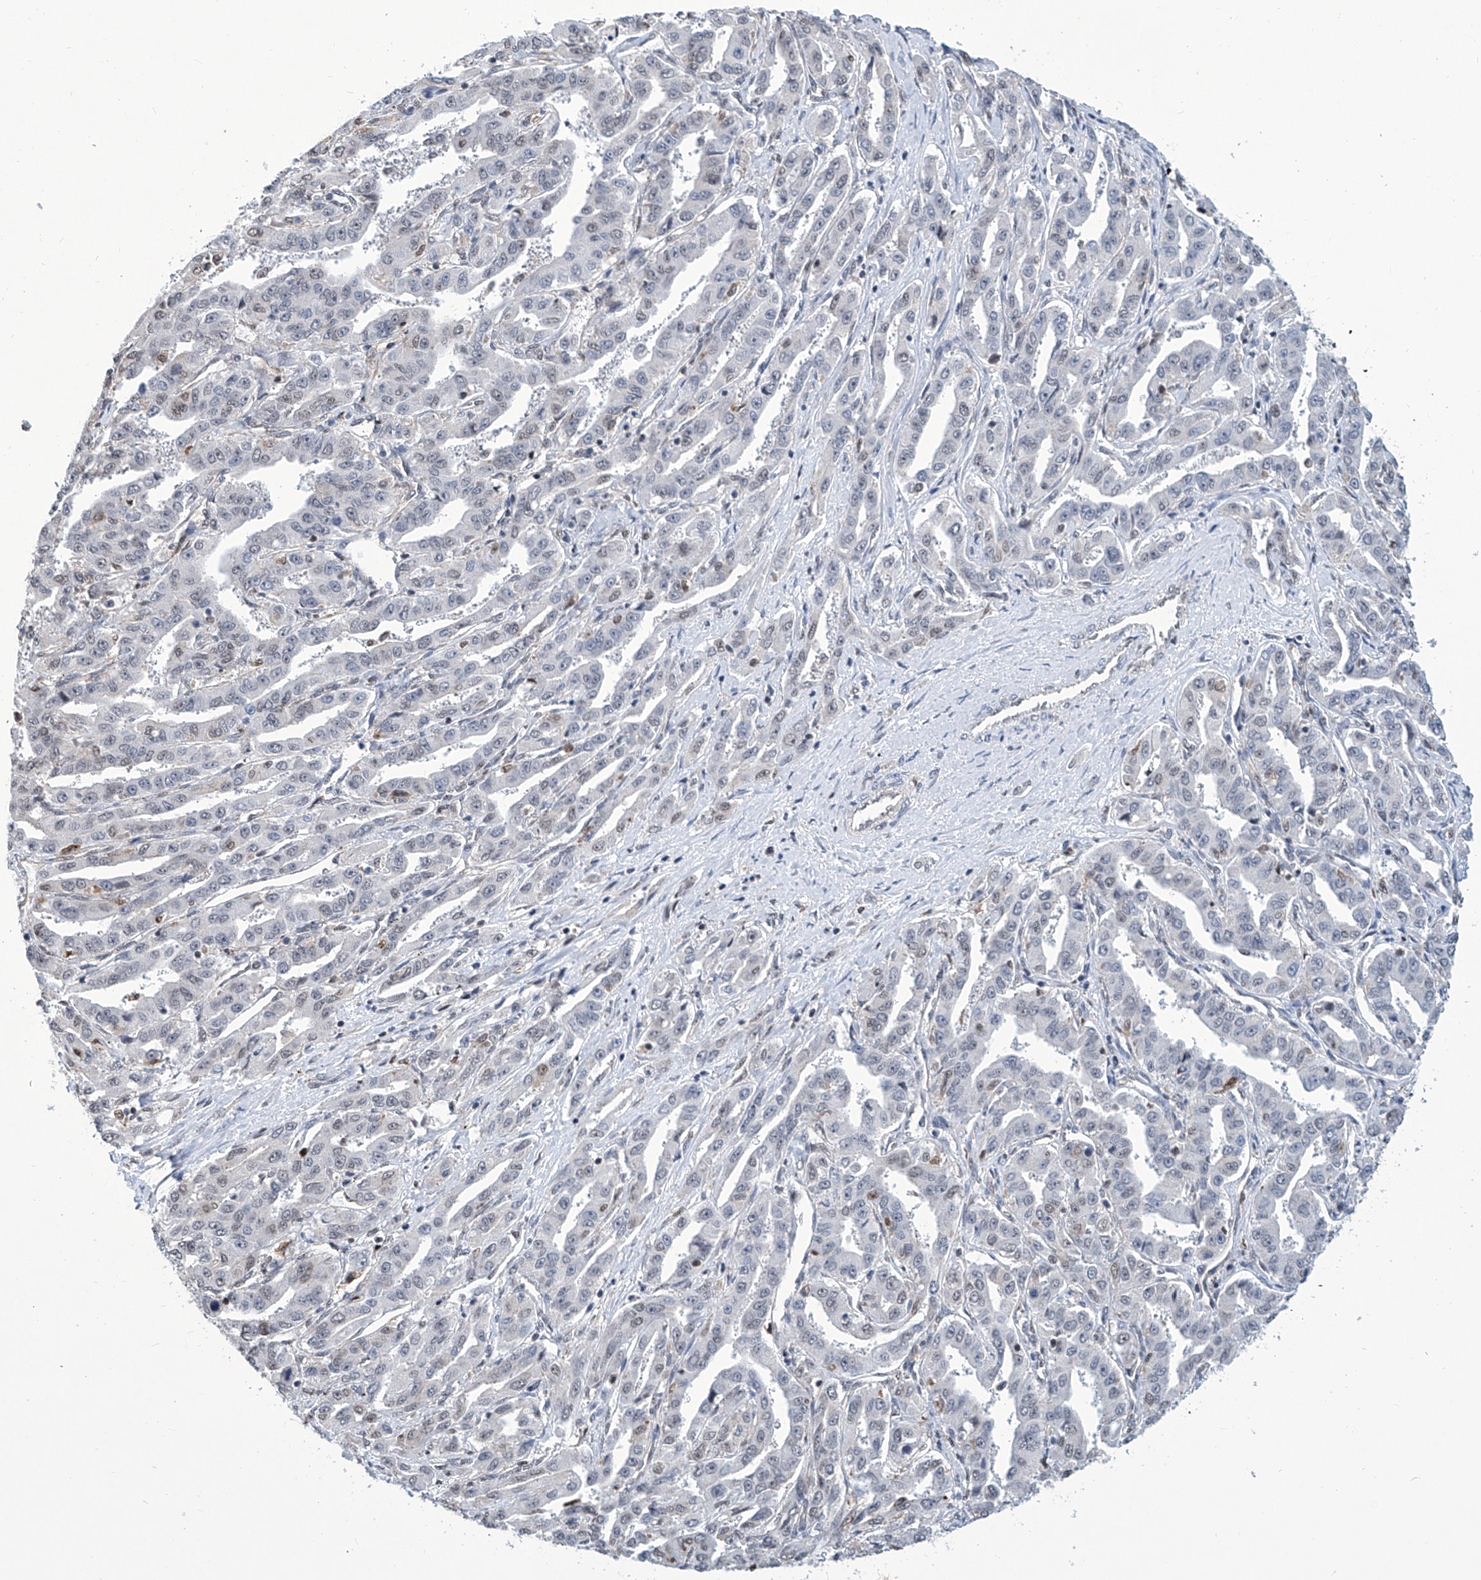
{"staining": {"intensity": "negative", "quantity": "none", "location": "none"}, "tissue": "liver cancer", "cell_type": "Tumor cells", "image_type": "cancer", "snomed": [{"axis": "morphology", "description": "Cholangiocarcinoma"}, {"axis": "topography", "description": "Liver"}], "caption": "This photomicrograph is of liver cancer (cholangiocarcinoma) stained with immunohistochemistry (IHC) to label a protein in brown with the nuclei are counter-stained blue. There is no staining in tumor cells.", "gene": "SREBF2", "patient": {"sex": "male", "age": 59}}